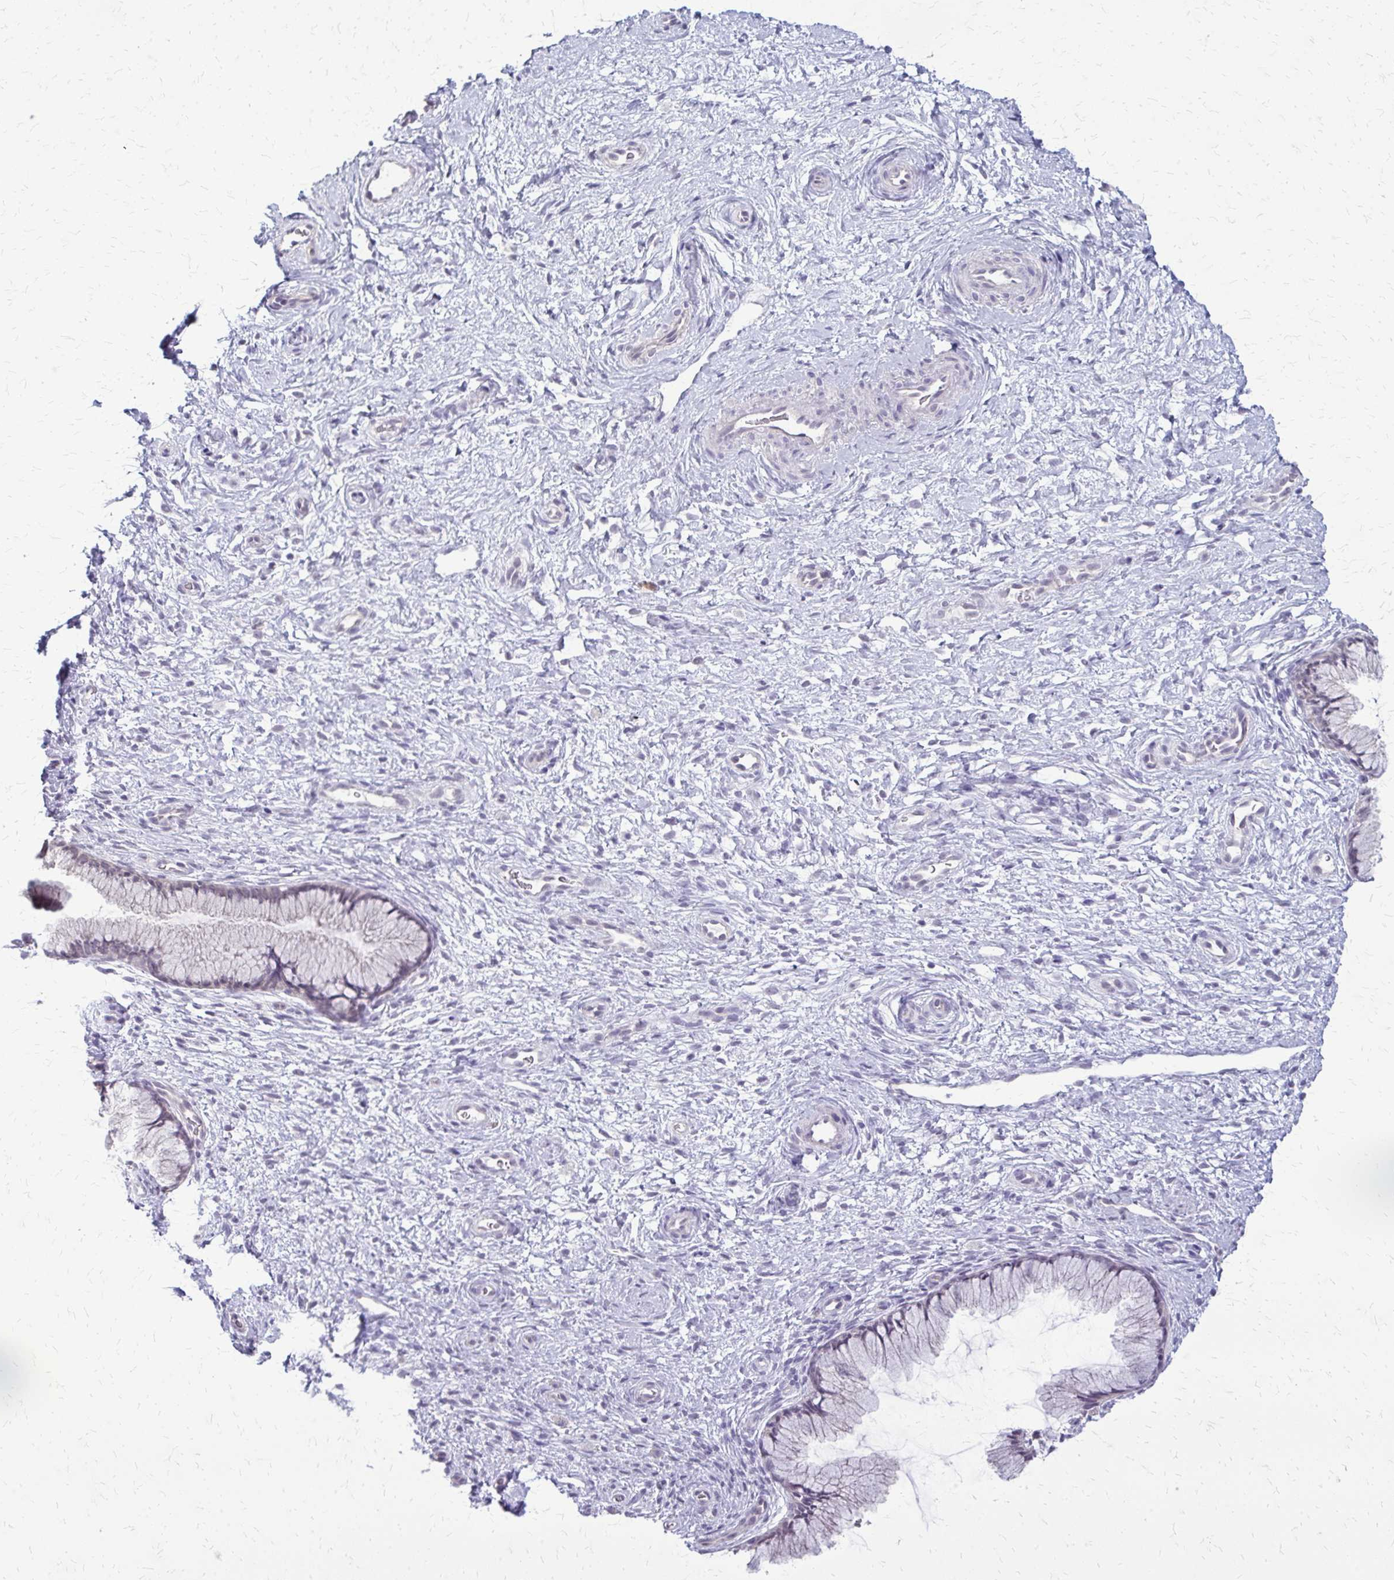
{"staining": {"intensity": "negative", "quantity": "none", "location": "none"}, "tissue": "cervix", "cell_type": "Glandular cells", "image_type": "normal", "snomed": [{"axis": "morphology", "description": "Normal tissue, NOS"}, {"axis": "topography", "description": "Cervix"}], "caption": "The image shows no significant positivity in glandular cells of cervix. (DAB (3,3'-diaminobenzidine) immunohistochemistry, high magnification).", "gene": "PLCB1", "patient": {"sex": "female", "age": 34}}